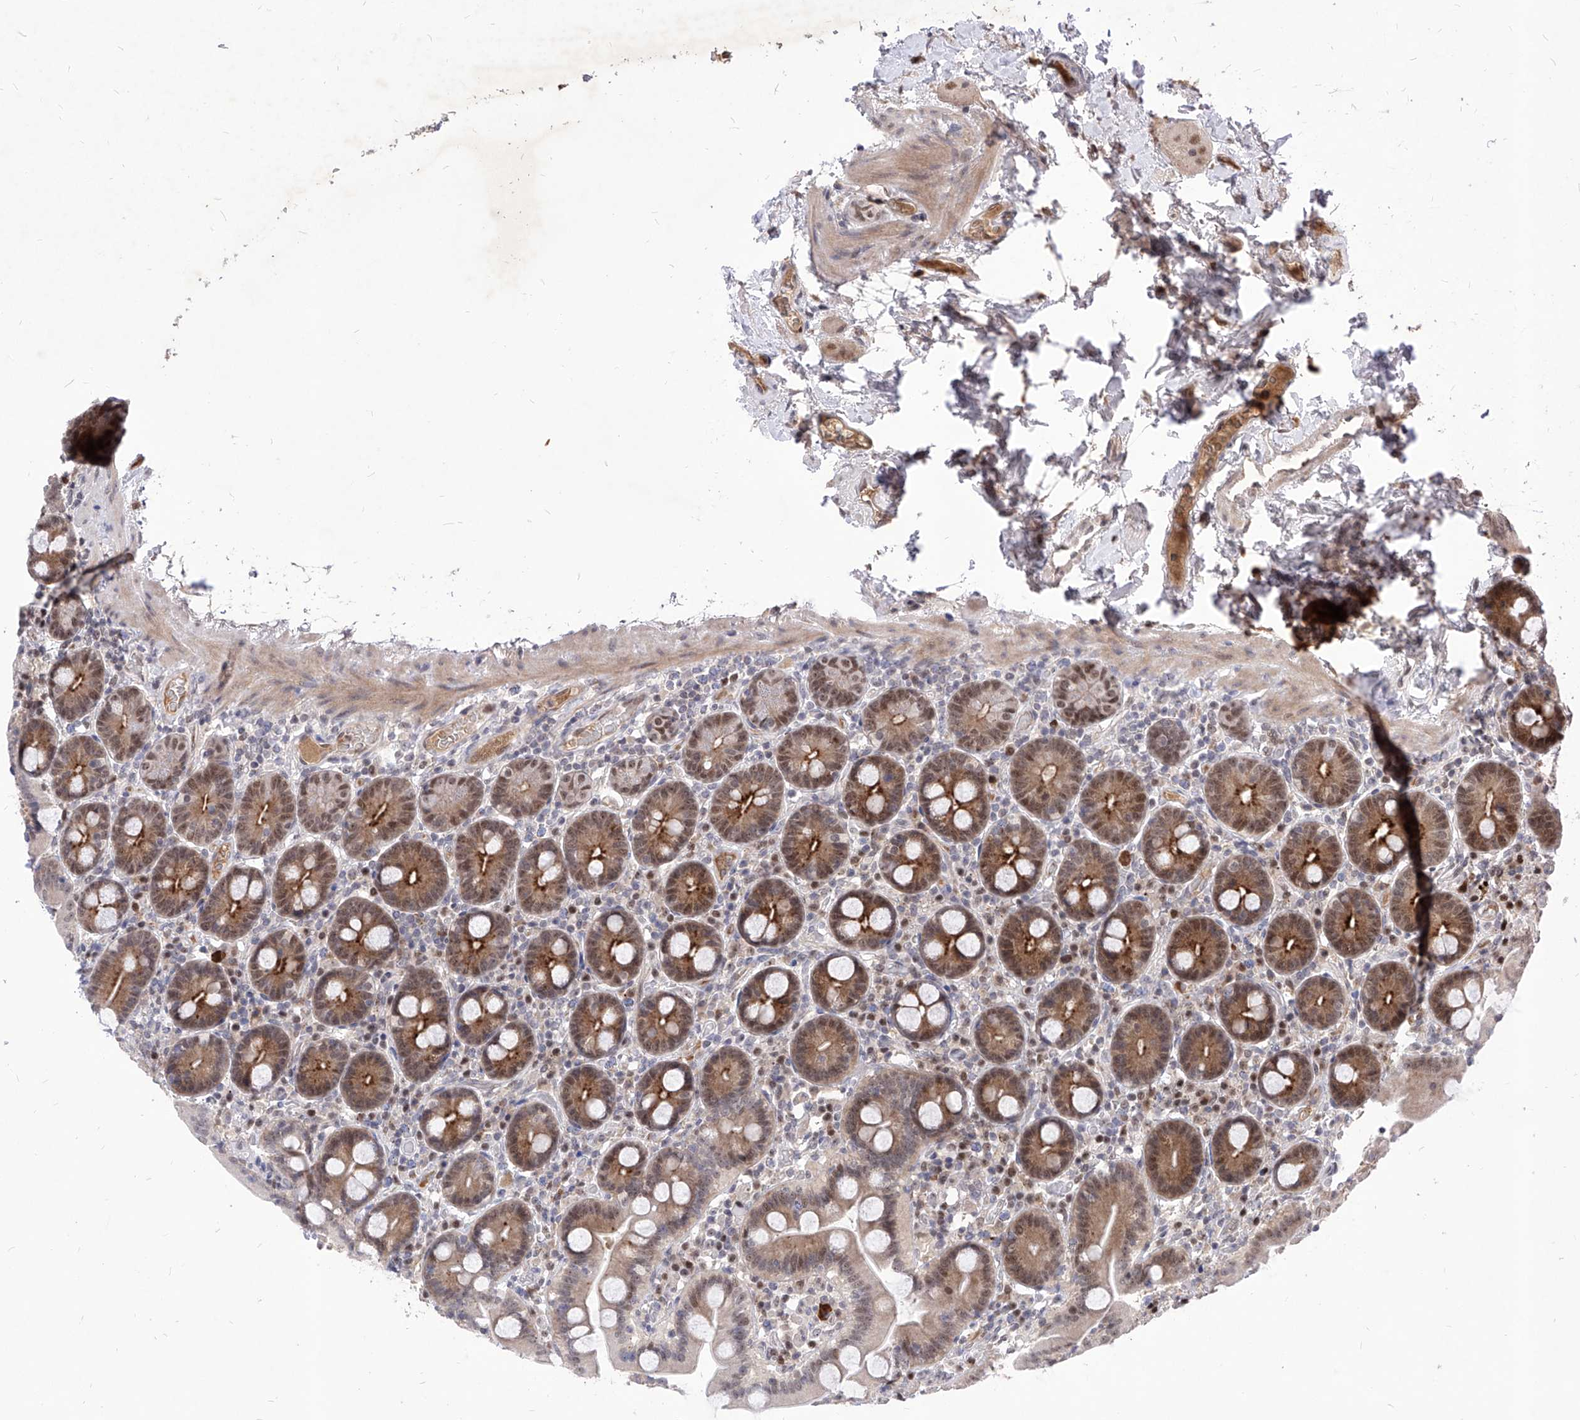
{"staining": {"intensity": "moderate", "quantity": "25%-75%", "location": "cytoplasmic/membranous,nuclear"}, "tissue": "duodenum", "cell_type": "Glandular cells", "image_type": "normal", "snomed": [{"axis": "morphology", "description": "Normal tissue, NOS"}, {"axis": "topography", "description": "Duodenum"}], "caption": "Immunohistochemistry (IHC) photomicrograph of benign human duodenum stained for a protein (brown), which displays medium levels of moderate cytoplasmic/membranous,nuclear positivity in approximately 25%-75% of glandular cells.", "gene": "LGR4", "patient": {"sex": "male", "age": 55}}